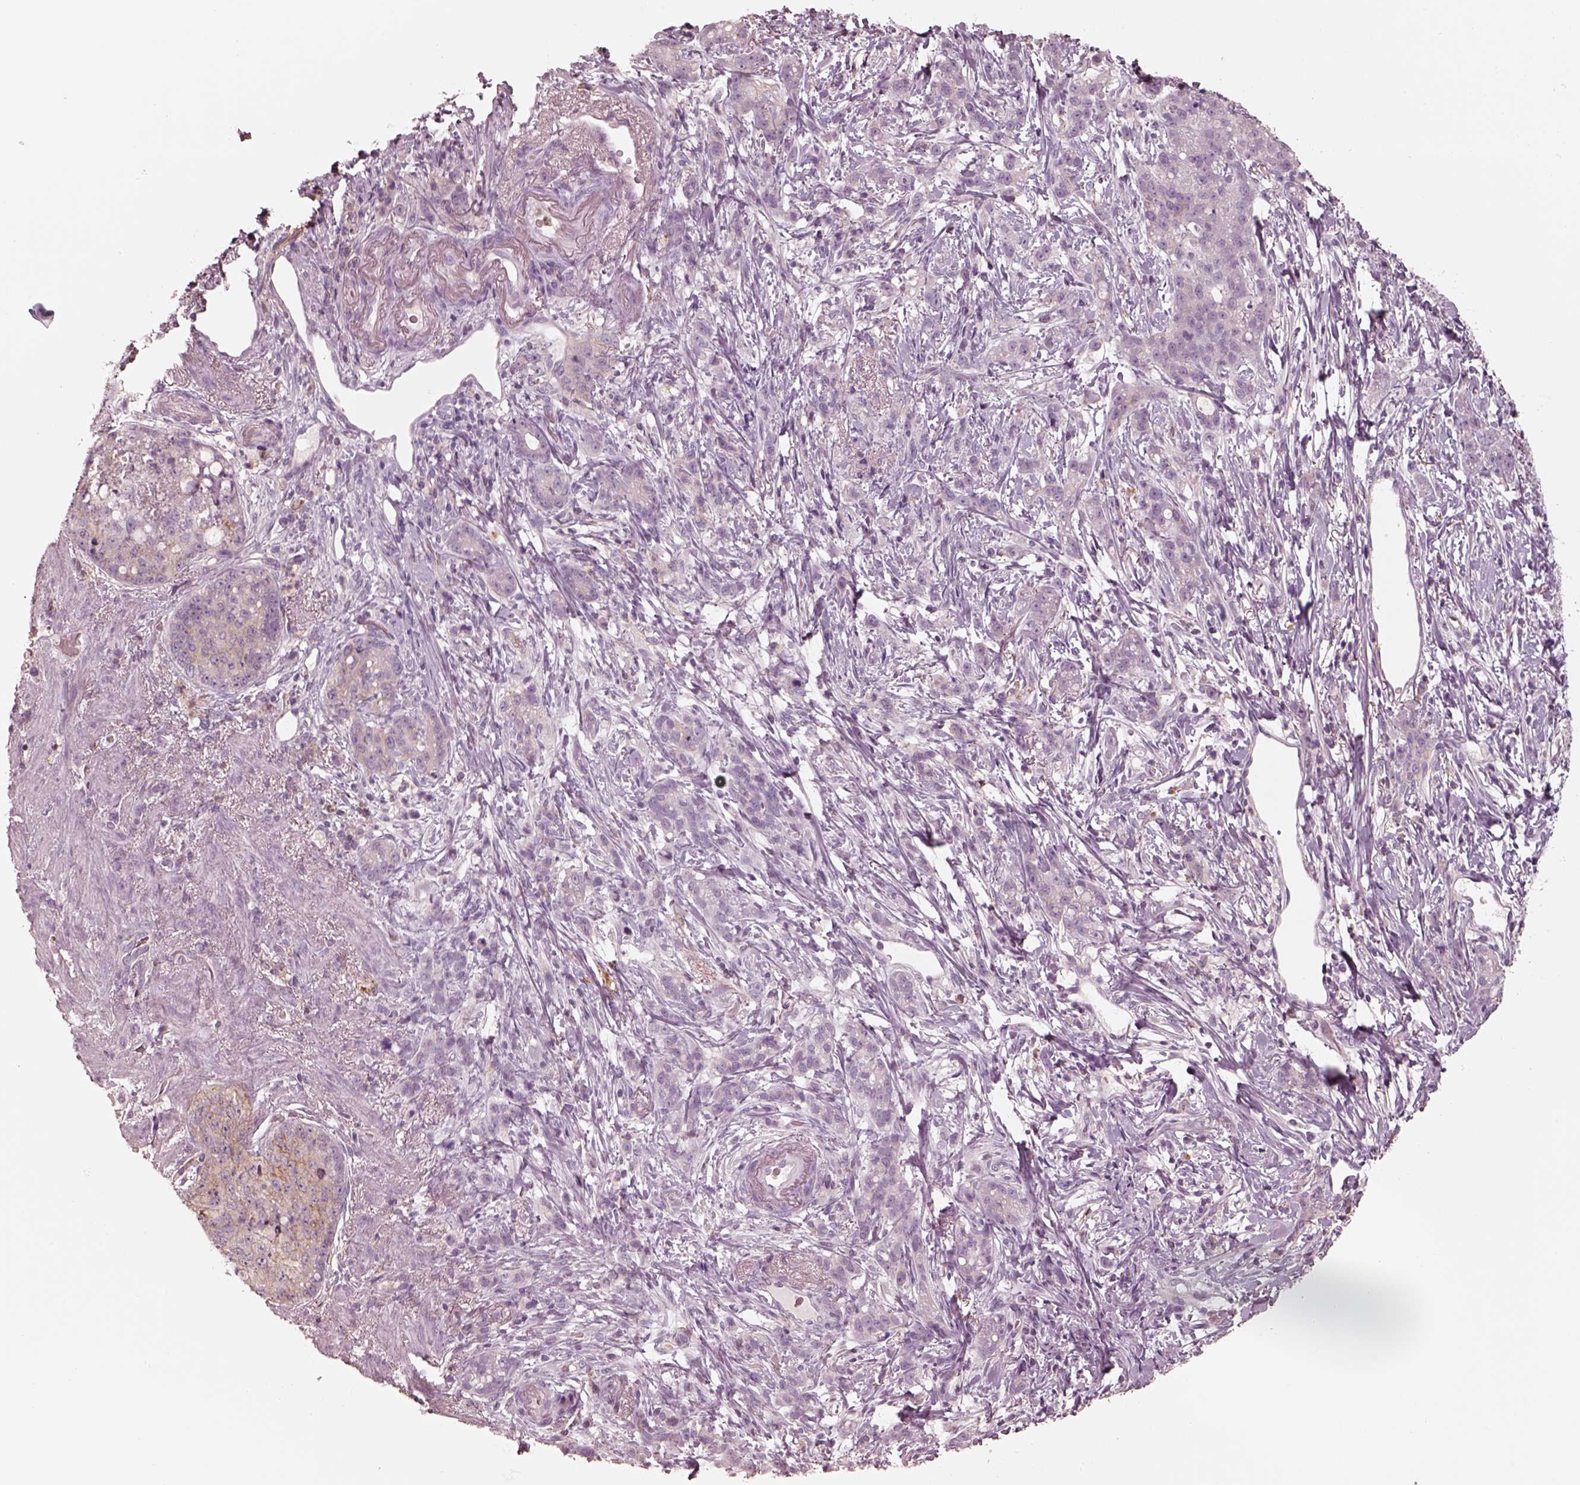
{"staining": {"intensity": "negative", "quantity": "none", "location": "none"}, "tissue": "stomach cancer", "cell_type": "Tumor cells", "image_type": "cancer", "snomed": [{"axis": "morphology", "description": "Adenocarcinoma, NOS"}, {"axis": "topography", "description": "Stomach, lower"}], "caption": "The immunohistochemistry histopathology image has no significant expression in tumor cells of adenocarcinoma (stomach) tissue.", "gene": "GPRIN1", "patient": {"sex": "male", "age": 88}}